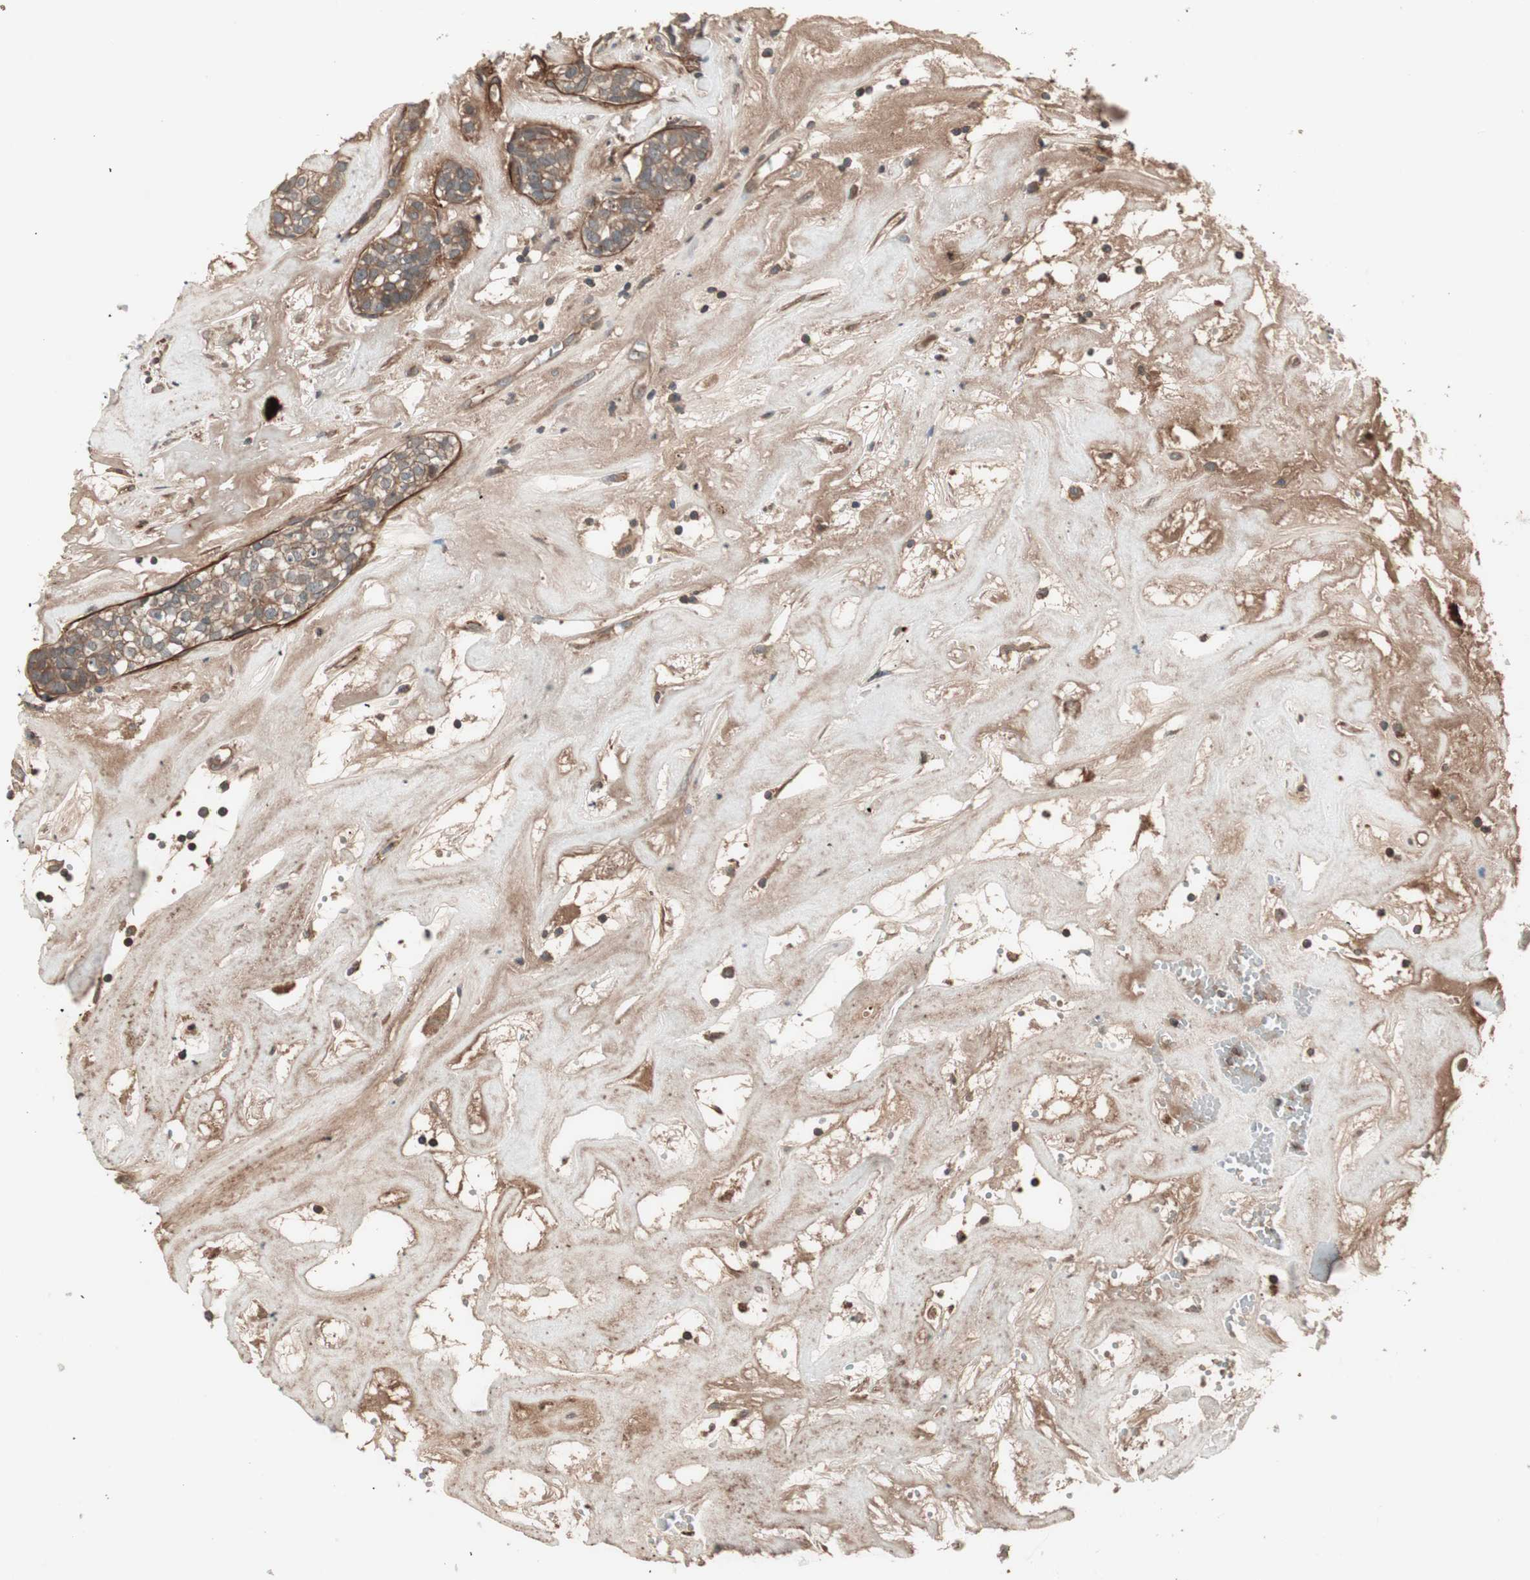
{"staining": {"intensity": "moderate", "quantity": ">75%", "location": "cytoplasmic/membranous"}, "tissue": "head and neck cancer", "cell_type": "Tumor cells", "image_type": "cancer", "snomed": [{"axis": "morphology", "description": "Adenocarcinoma, NOS"}, {"axis": "topography", "description": "Salivary gland"}, {"axis": "topography", "description": "Head-Neck"}], "caption": "Head and neck adenocarcinoma stained with immunohistochemistry (IHC) reveals moderate cytoplasmic/membranous staining in approximately >75% of tumor cells.", "gene": "TFPI", "patient": {"sex": "female", "age": 65}}